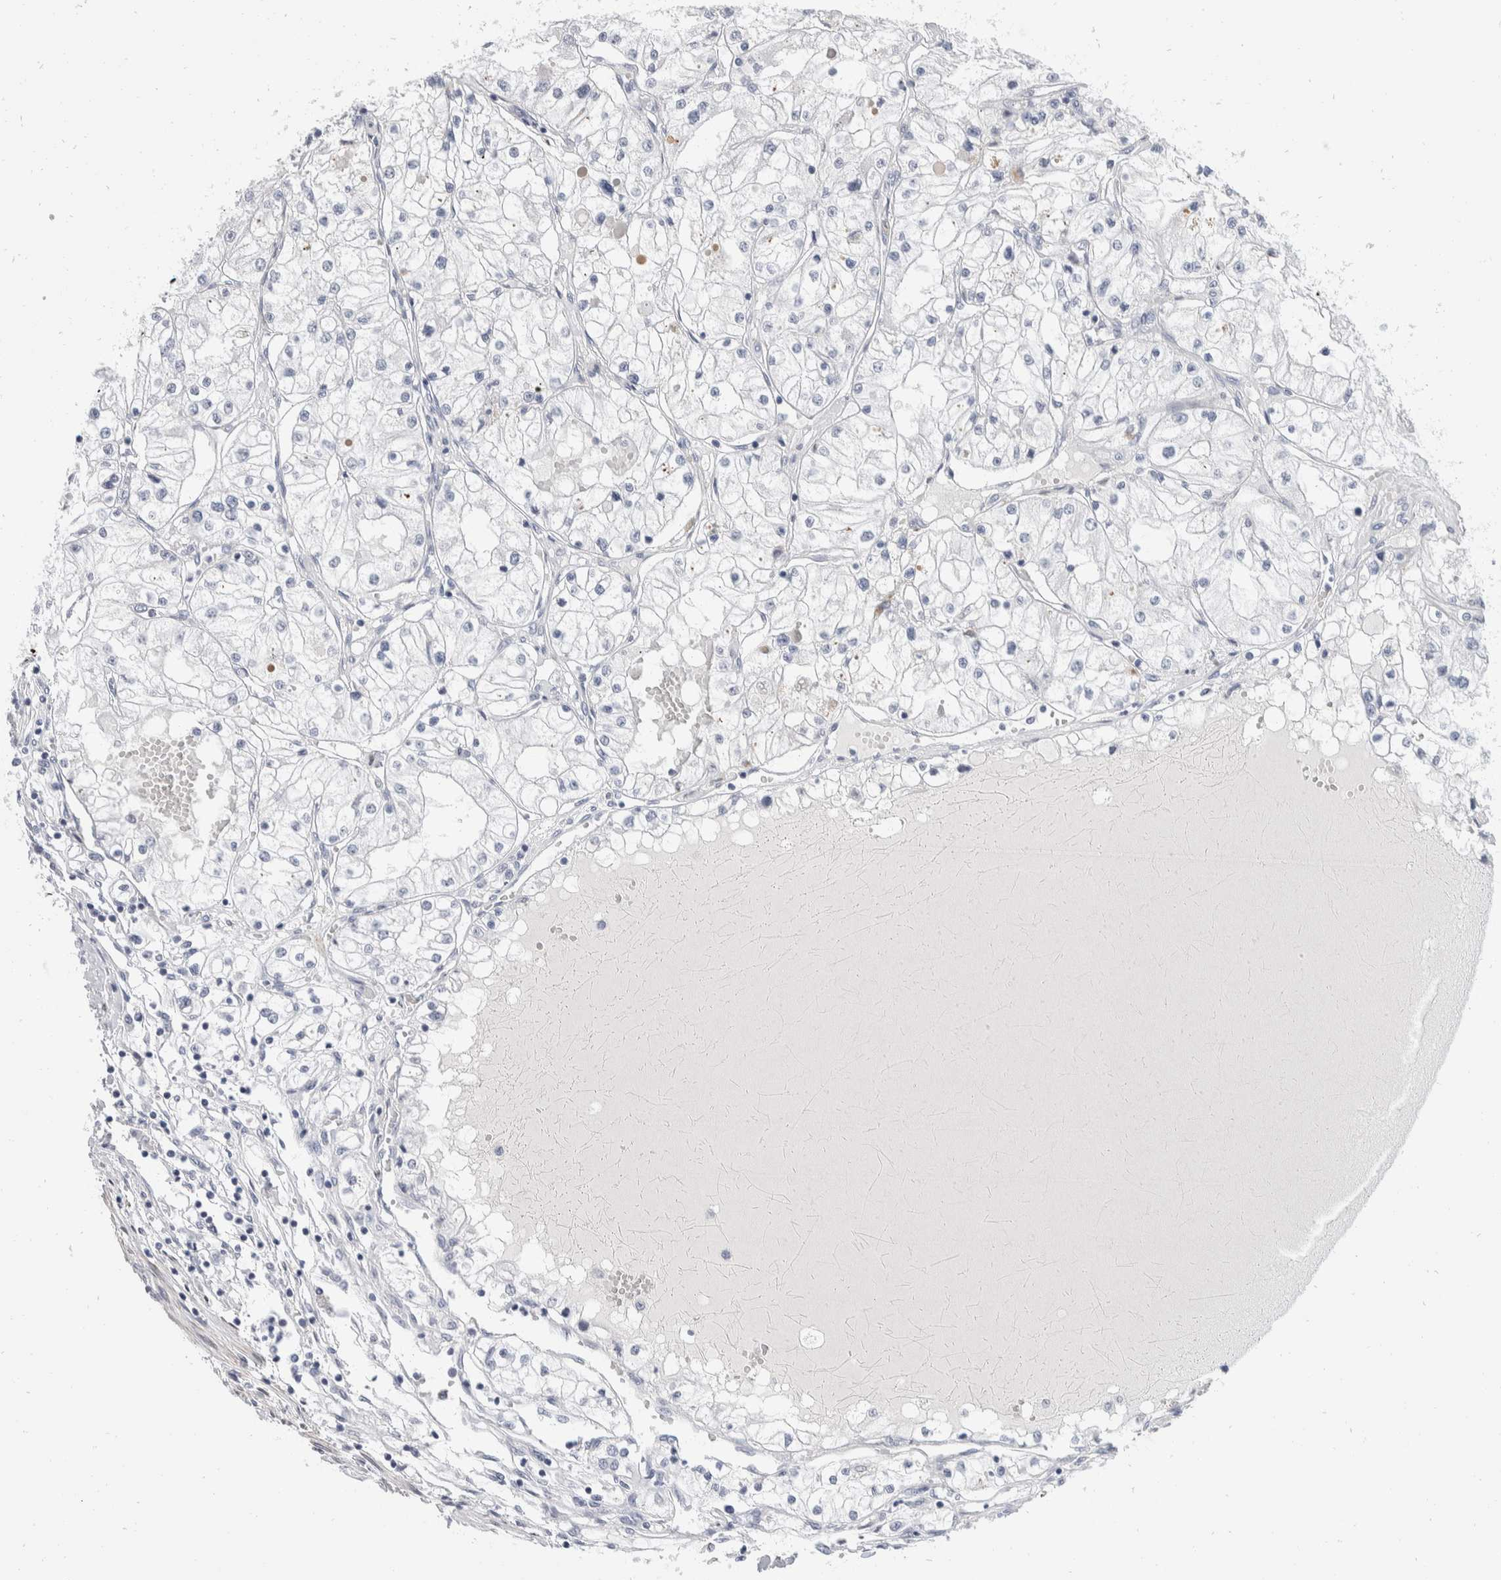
{"staining": {"intensity": "negative", "quantity": "none", "location": "none"}, "tissue": "renal cancer", "cell_type": "Tumor cells", "image_type": "cancer", "snomed": [{"axis": "morphology", "description": "Adenocarcinoma, NOS"}, {"axis": "topography", "description": "Kidney"}], "caption": "Immunohistochemistry (IHC) of renal cancer demonstrates no staining in tumor cells.", "gene": "CATSPERD", "patient": {"sex": "male", "age": 68}}